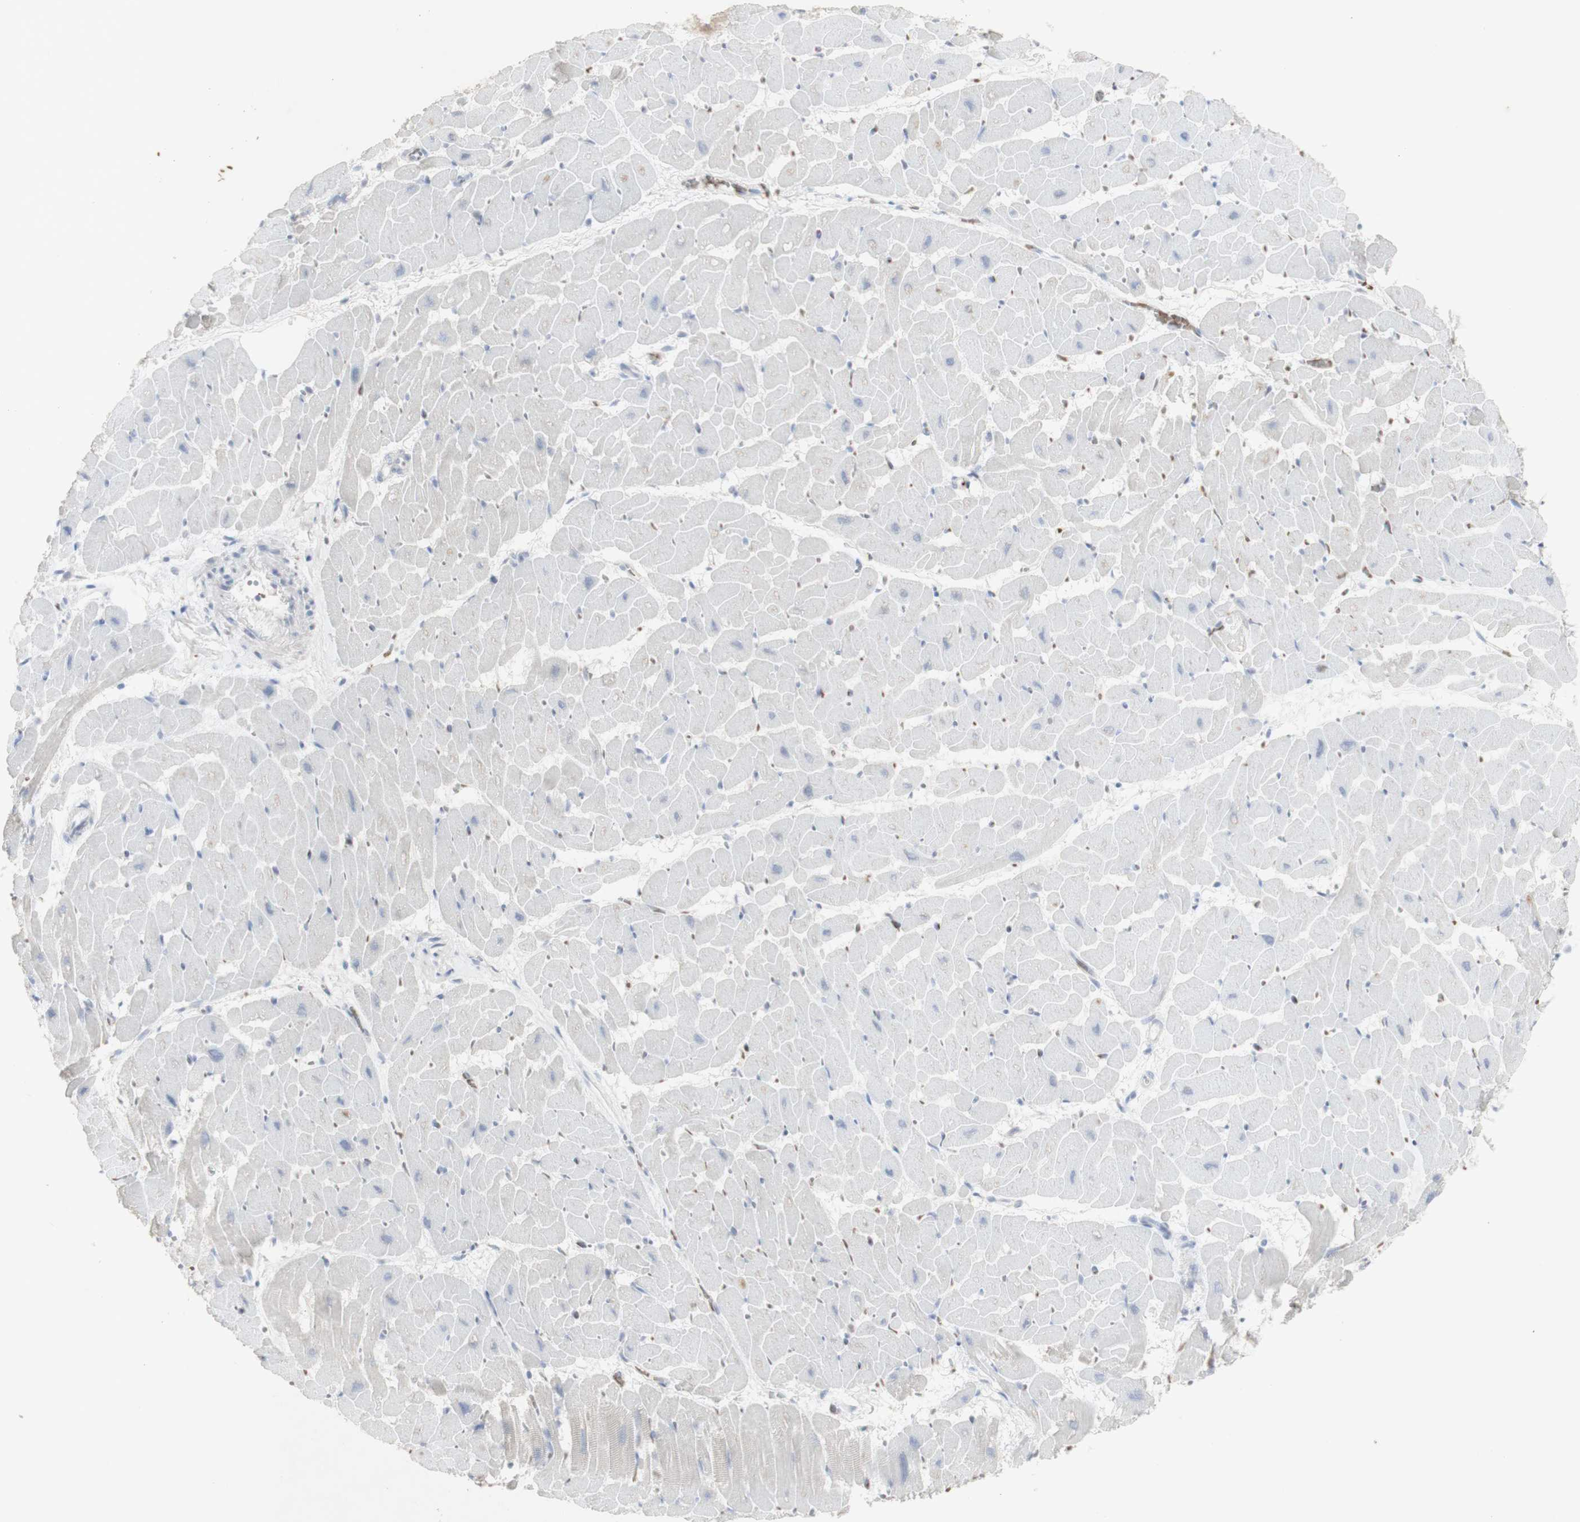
{"staining": {"intensity": "negative", "quantity": "none", "location": "none"}, "tissue": "heart muscle", "cell_type": "Cardiomyocytes", "image_type": "normal", "snomed": [{"axis": "morphology", "description": "Normal tissue, NOS"}, {"axis": "topography", "description": "Heart"}], "caption": "Image shows no protein staining in cardiomyocytes of benign heart muscle. Nuclei are stained in blue.", "gene": "INS", "patient": {"sex": "female", "age": 19}}